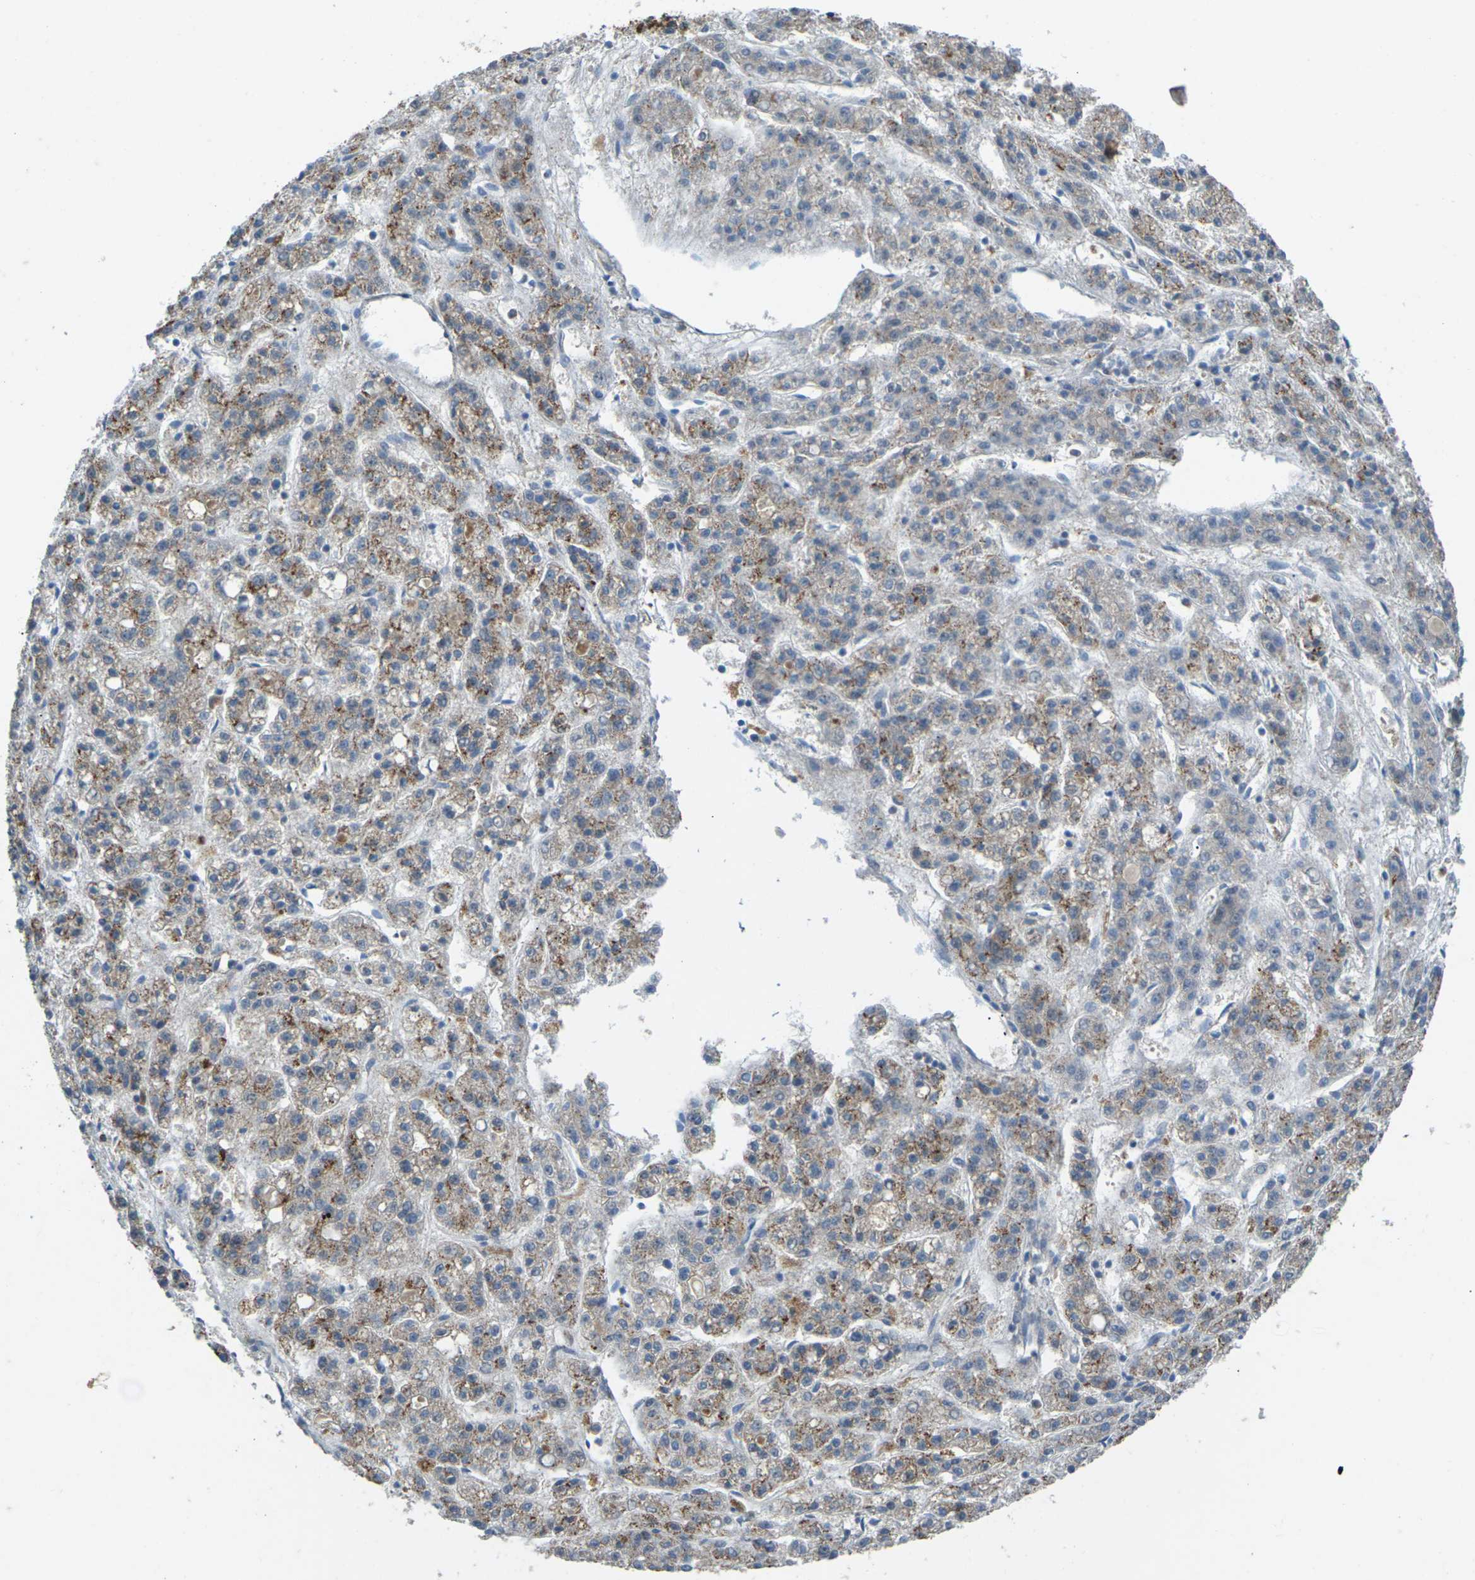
{"staining": {"intensity": "moderate", "quantity": "25%-75%", "location": "cytoplasmic/membranous"}, "tissue": "liver cancer", "cell_type": "Tumor cells", "image_type": "cancer", "snomed": [{"axis": "morphology", "description": "Carcinoma, Hepatocellular, NOS"}, {"axis": "topography", "description": "Liver"}], "caption": "There is medium levels of moderate cytoplasmic/membranous positivity in tumor cells of liver cancer, as demonstrated by immunohistochemical staining (brown color).", "gene": "SLC31A2", "patient": {"sex": "male", "age": 70}}